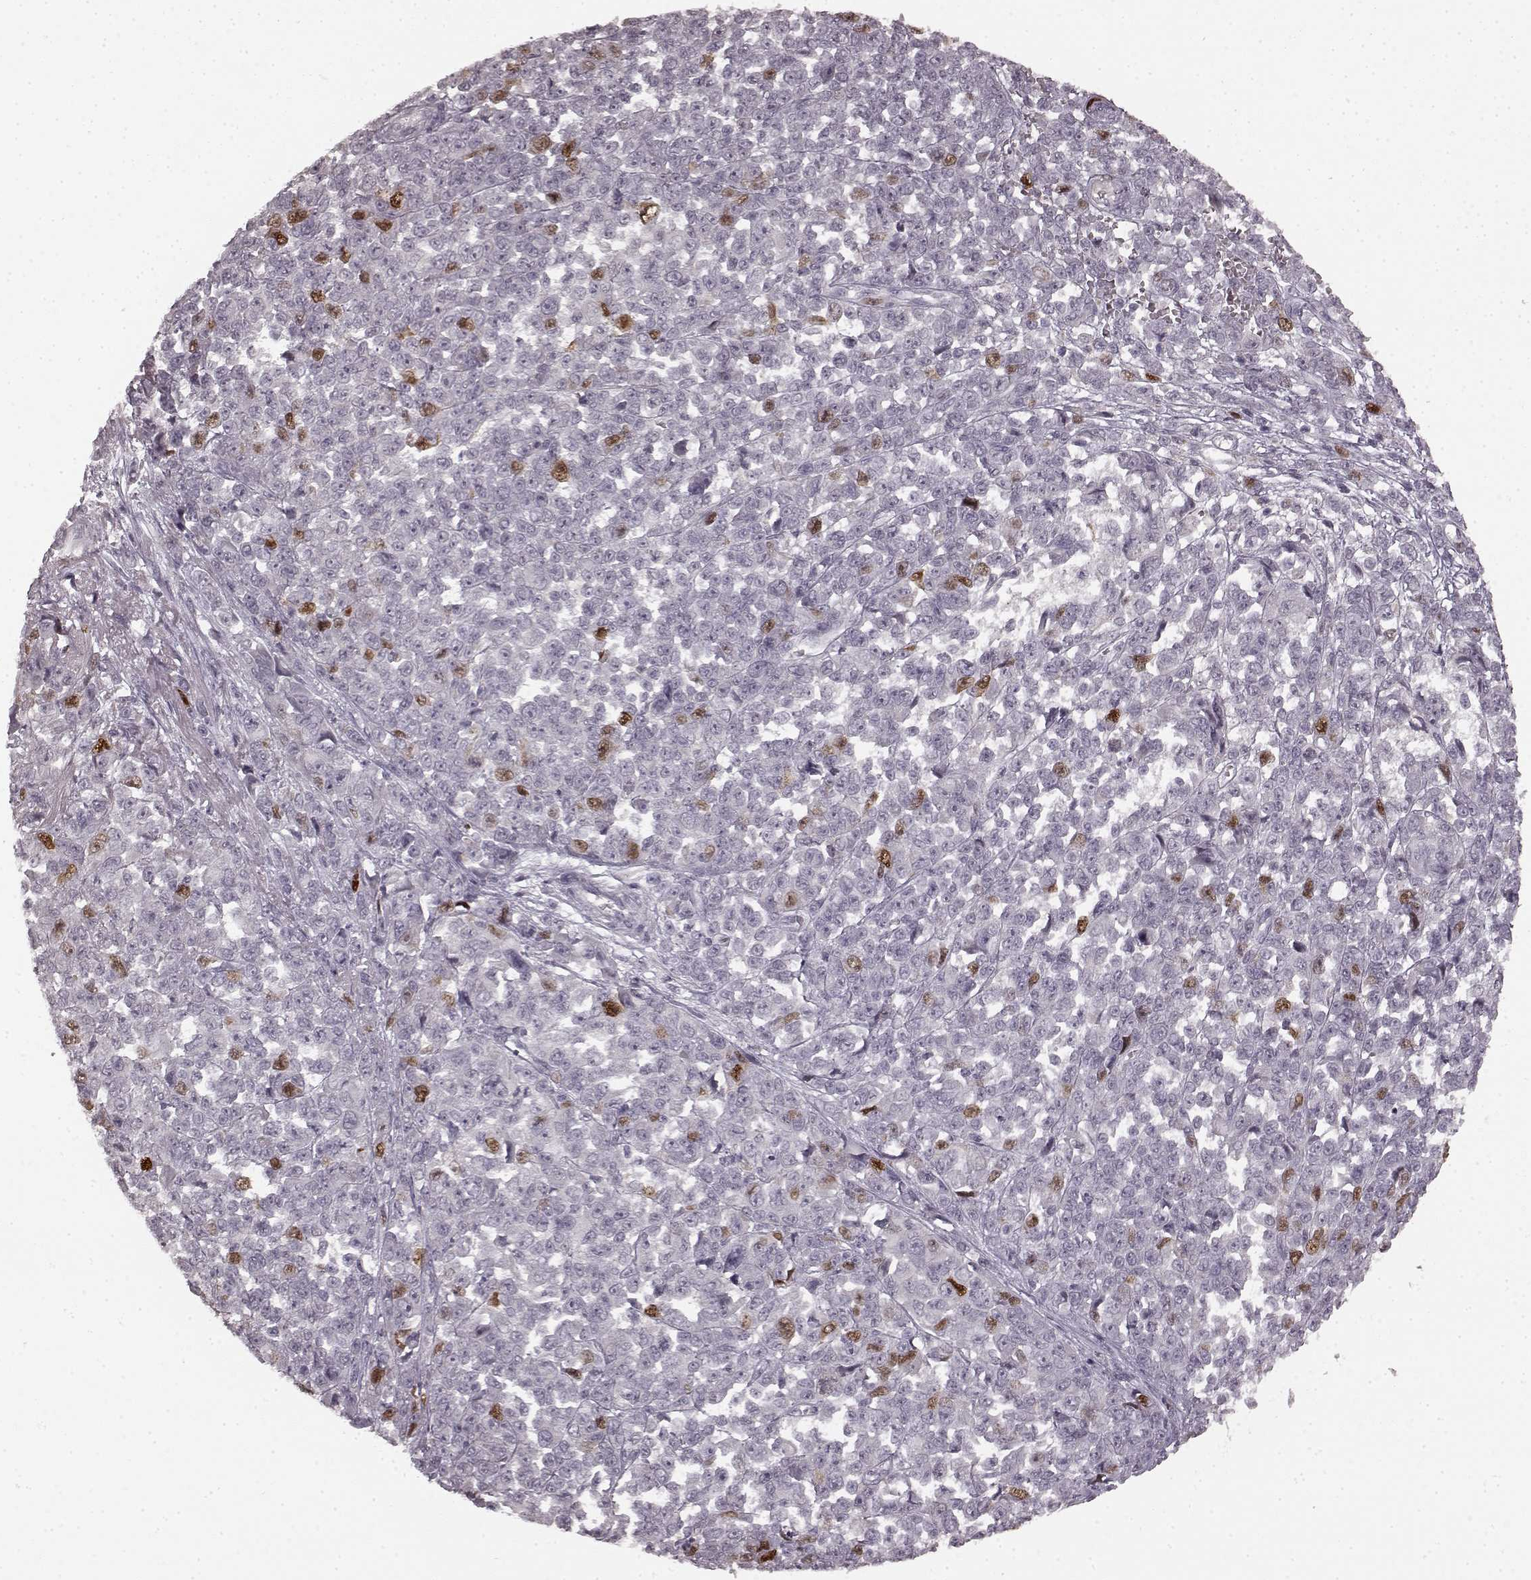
{"staining": {"intensity": "moderate", "quantity": "<25%", "location": "nuclear"}, "tissue": "melanoma", "cell_type": "Tumor cells", "image_type": "cancer", "snomed": [{"axis": "morphology", "description": "Malignant melanoma, NOS"}, {"axis": "topography", "description": "Skin"}], "caption": "High-magnification brightfield microscopy of melanoma stained with DAB (brown) and counterstained with hematoxylin (blue). tumor cells exhibit moderate nuclear expression is present in approximately<25% of cells. Nuclei are stained in blue.", "gene": "CCNA2", "patient": {"sex": "female", "age": 95}}